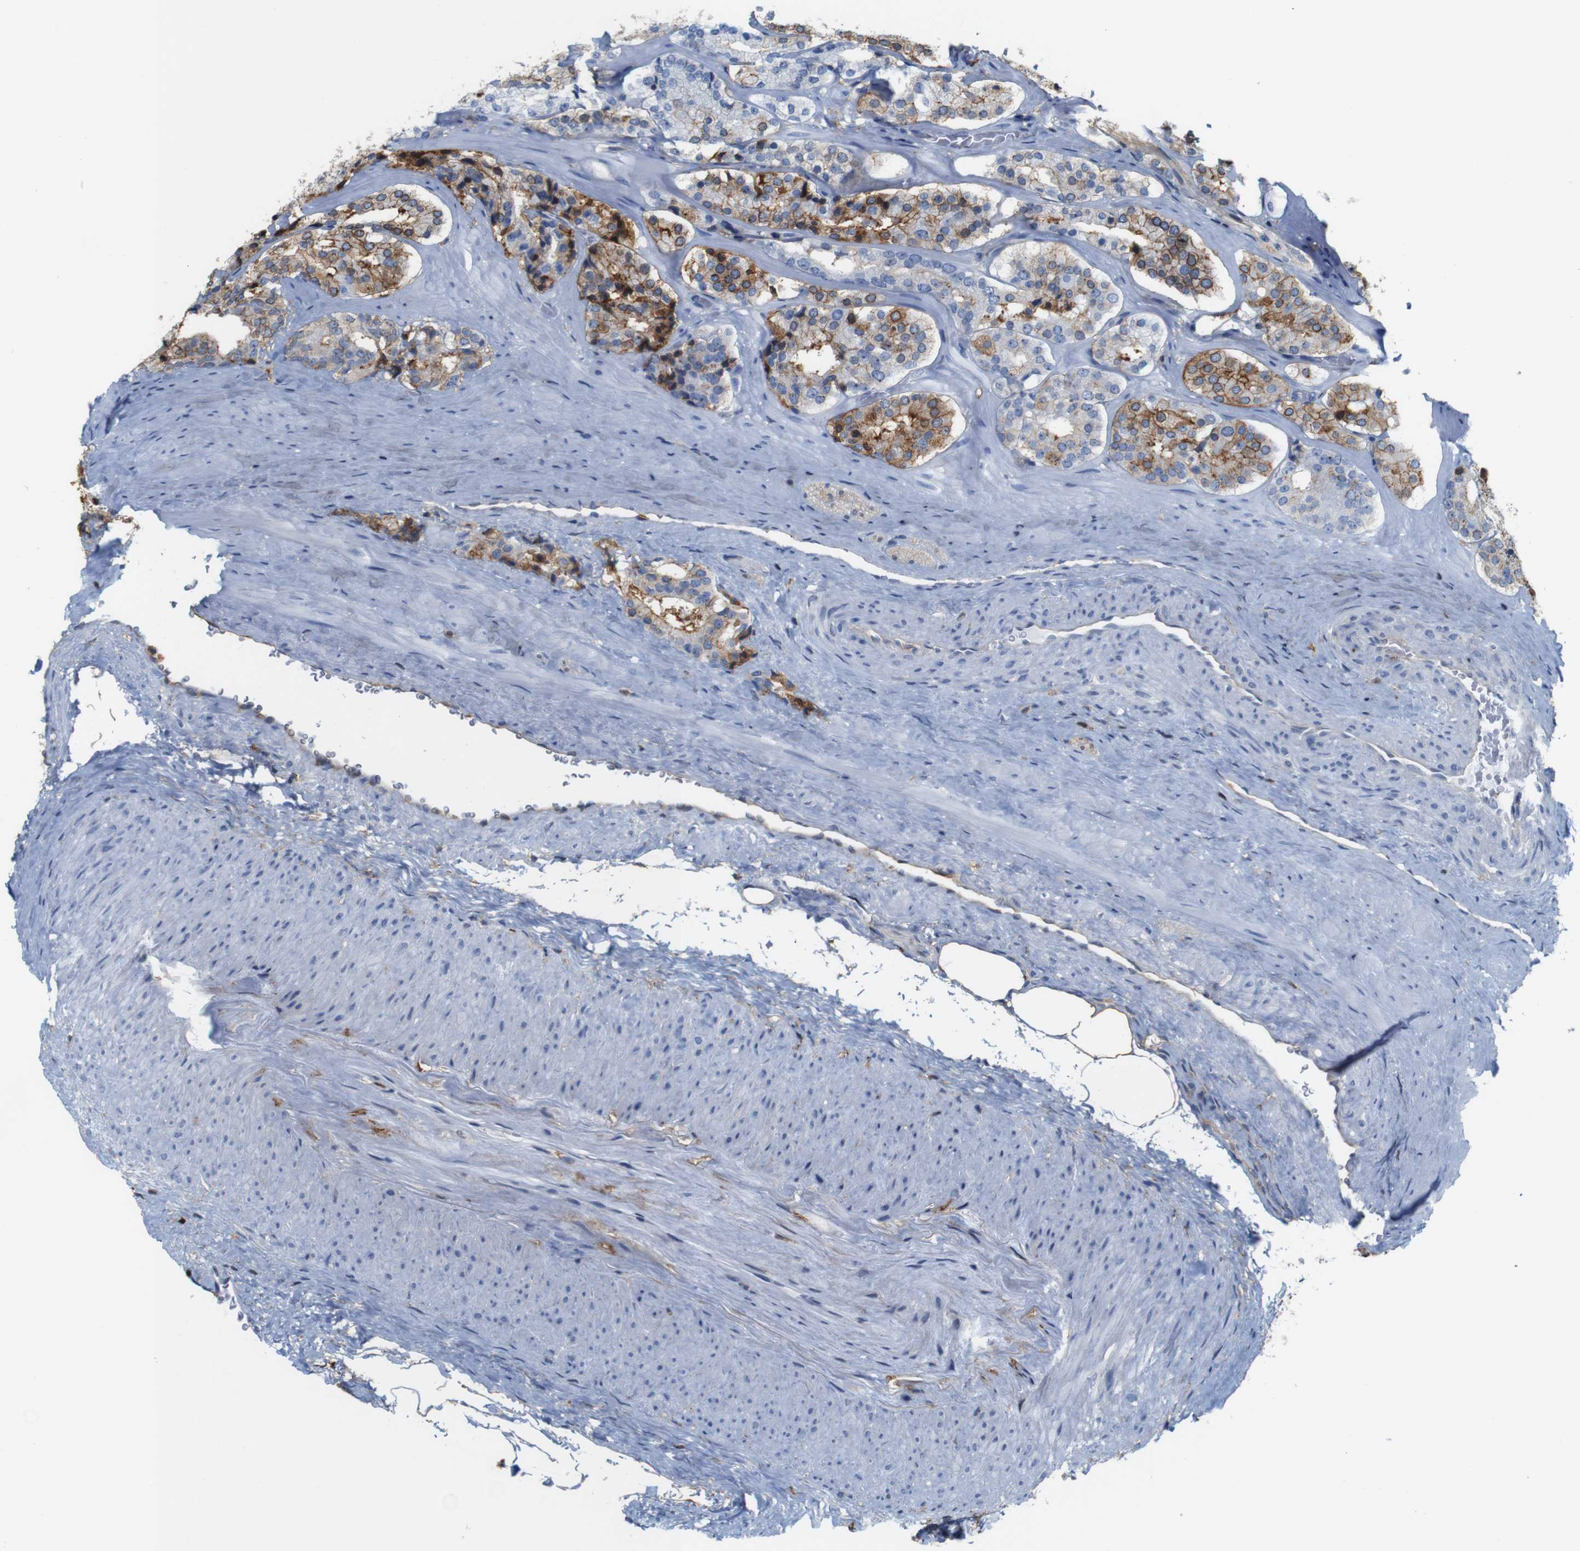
{"staining": {"intensity": "moderate", "quantity": "25%-75%", "location": "cytoplasmic/membranous"}, "tissue": "prostate cancer", "cell_type": "Tumor cells", "image_type": "cancer", "snomed": [{"axis": "morphology", "description": "Adenocarcinoma, High grade"}, {"axis": "topography", "description": "Prostate"}], "caption": "Prostate high-grade adenocarcinoma tissue demonstrates moderate cytoplasmic/membranous staining in about 25%-75% of tumor cells, visualized by immunohistochemistry.", "gene": "ANXA1", "patient": {"sex": "male", "age": 60}}